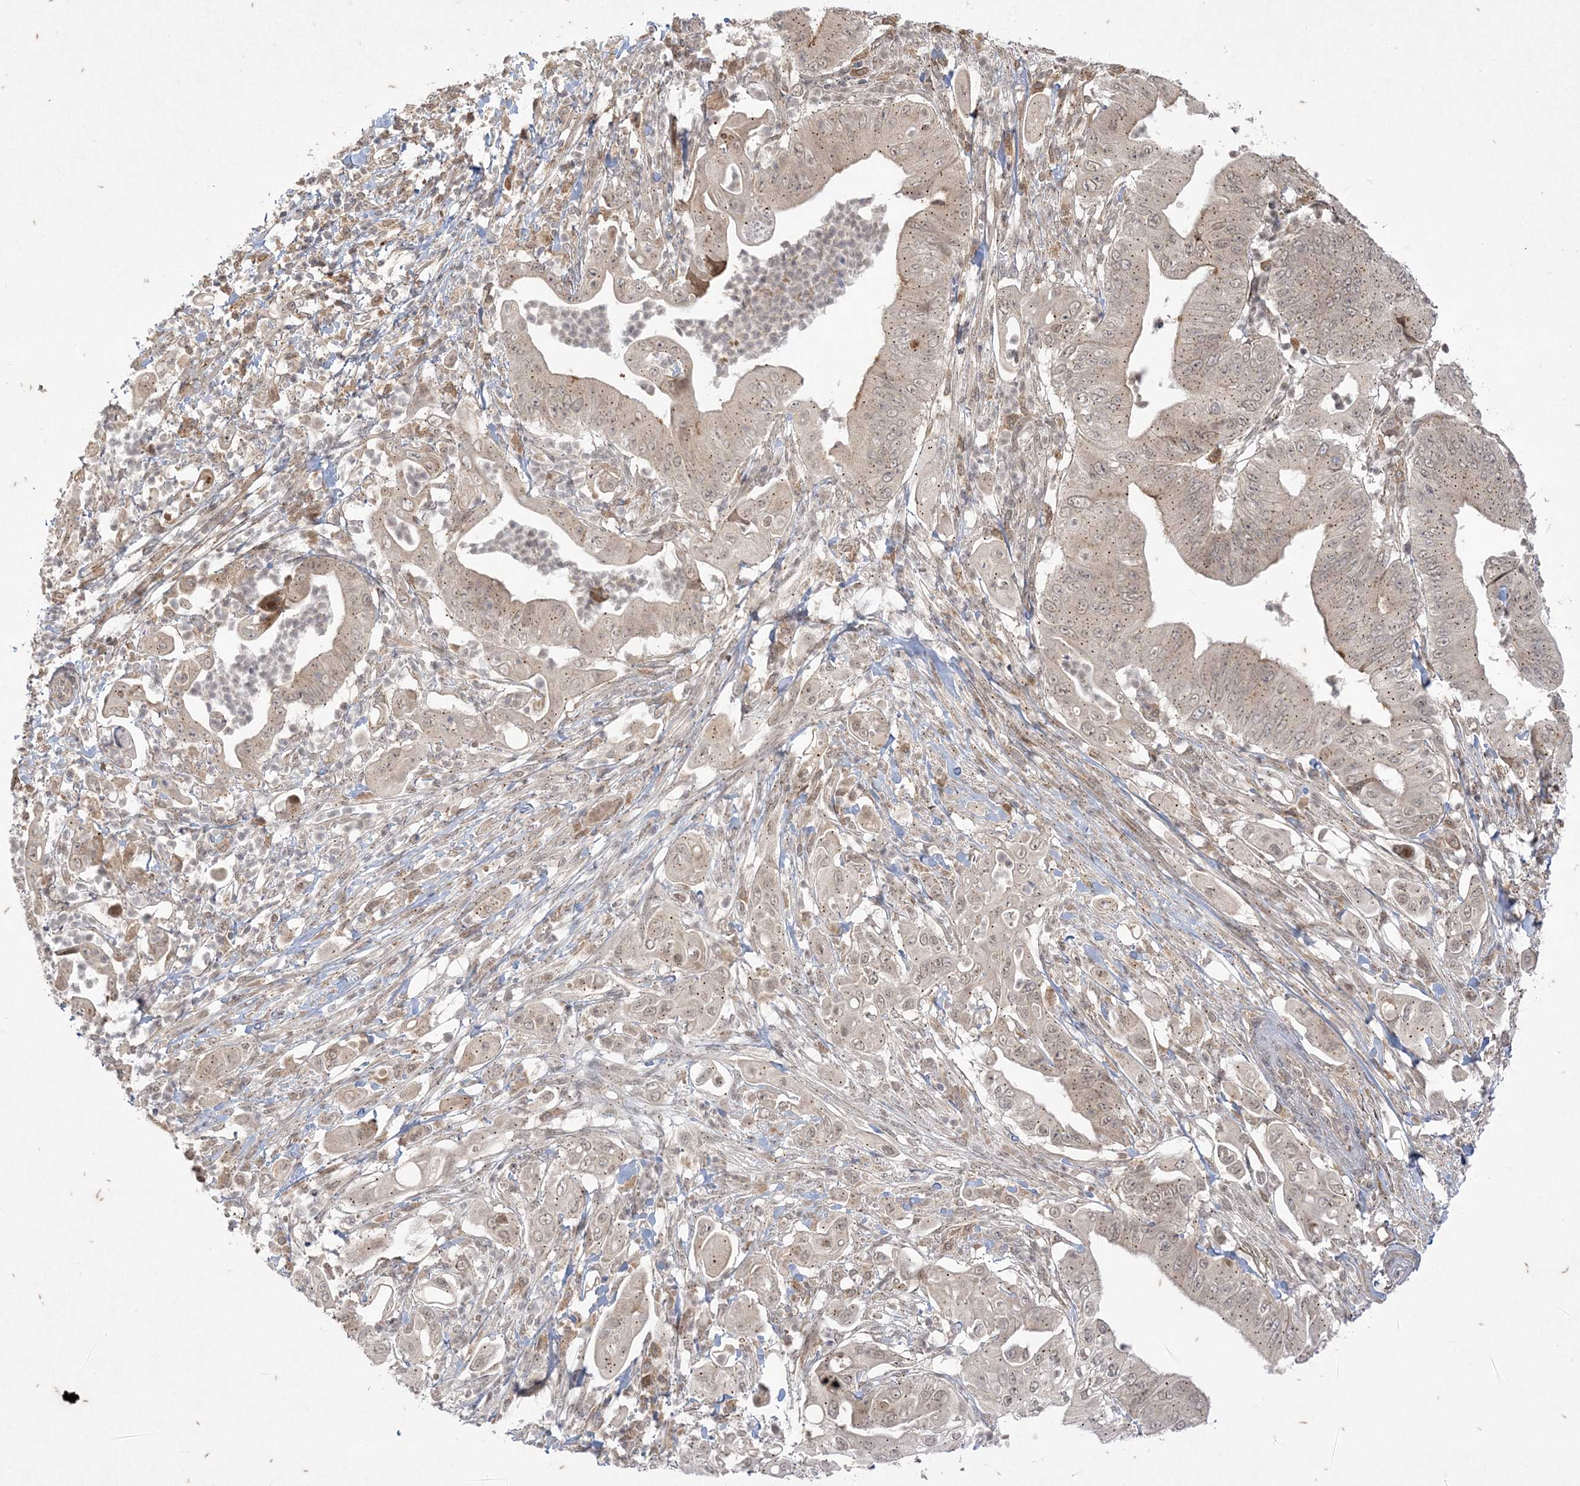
{"staining": {"intensity": "weak", "quantity": "25%-75%", "location": "cytoplasmic/membranous,nuclear"}, "tissue": "pancreatic cancer", "cell_type": "Tumor cells", "image_type": "cancer", "snomed": [{"axis": "morphology", "description": "Adenocarcinoma, NOS"}, {"axis": "topography", "description": "Pancreas"}], "caption": "A low amount of weak cytoplasmic/membranous and nuclear positivity is identified in approximately 25%-75% of tumor cells in pancreatic cancer tissue.", "gene": "RRAS", "patient": {"sex": "female", "age": 77}}